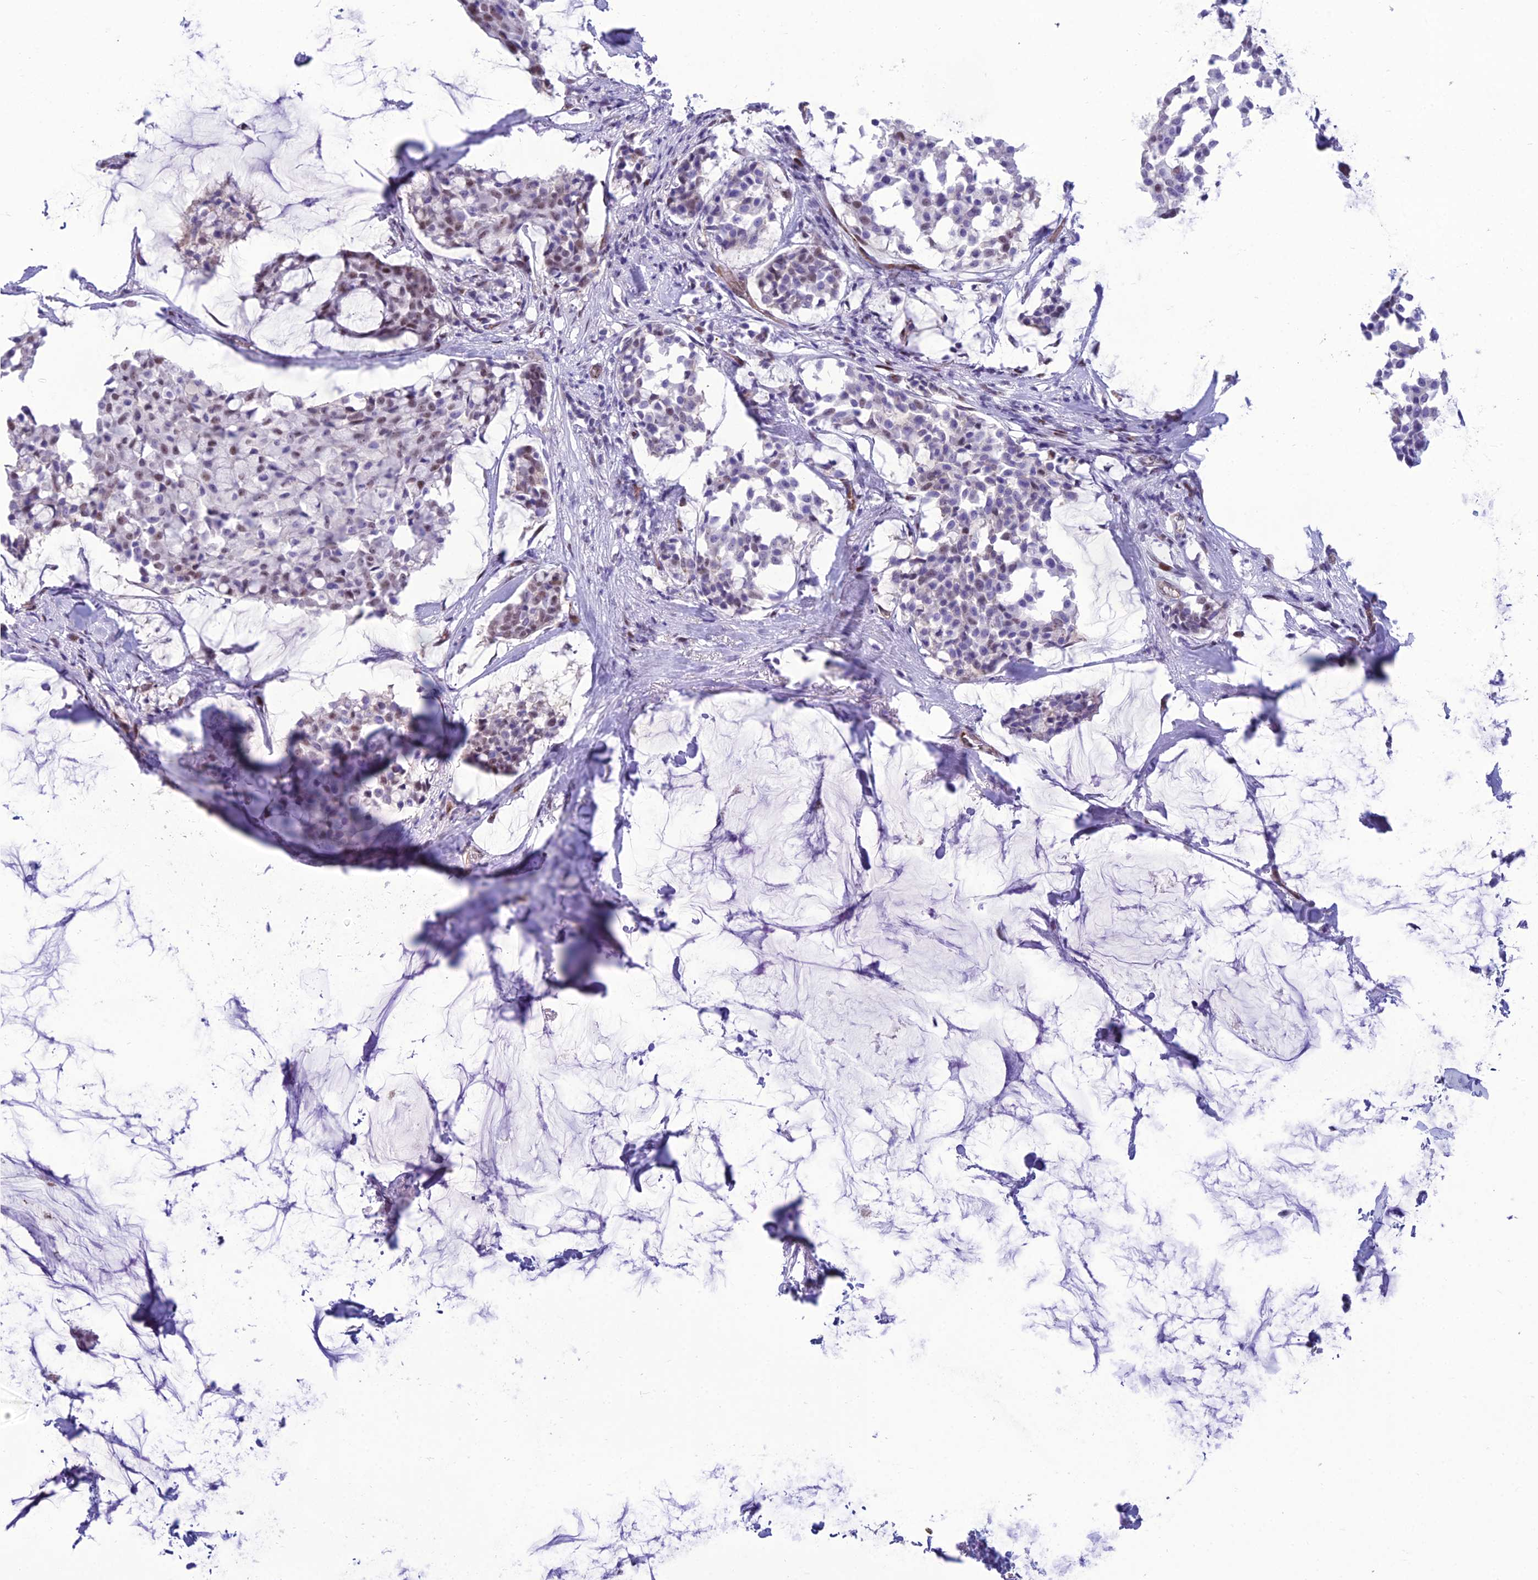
{"staining": {"intensity": "weak", "quantity": "<25%", "location": "nuclear"}, "tissue": "breast cancer", "cell_type": "Tumor cells", "image_type": "cancer", "snomed": [{"axis": "morphology", "description": "Duct carcinoma"}, {"axis": "topography", "description": "Breast"}], "caption": "Immunohistochemical staining of human breast cancer exhibits no significant positivity in tumor cells.", "gene": "RANBP3", "patient": {"sex": "female", "age": 93}}